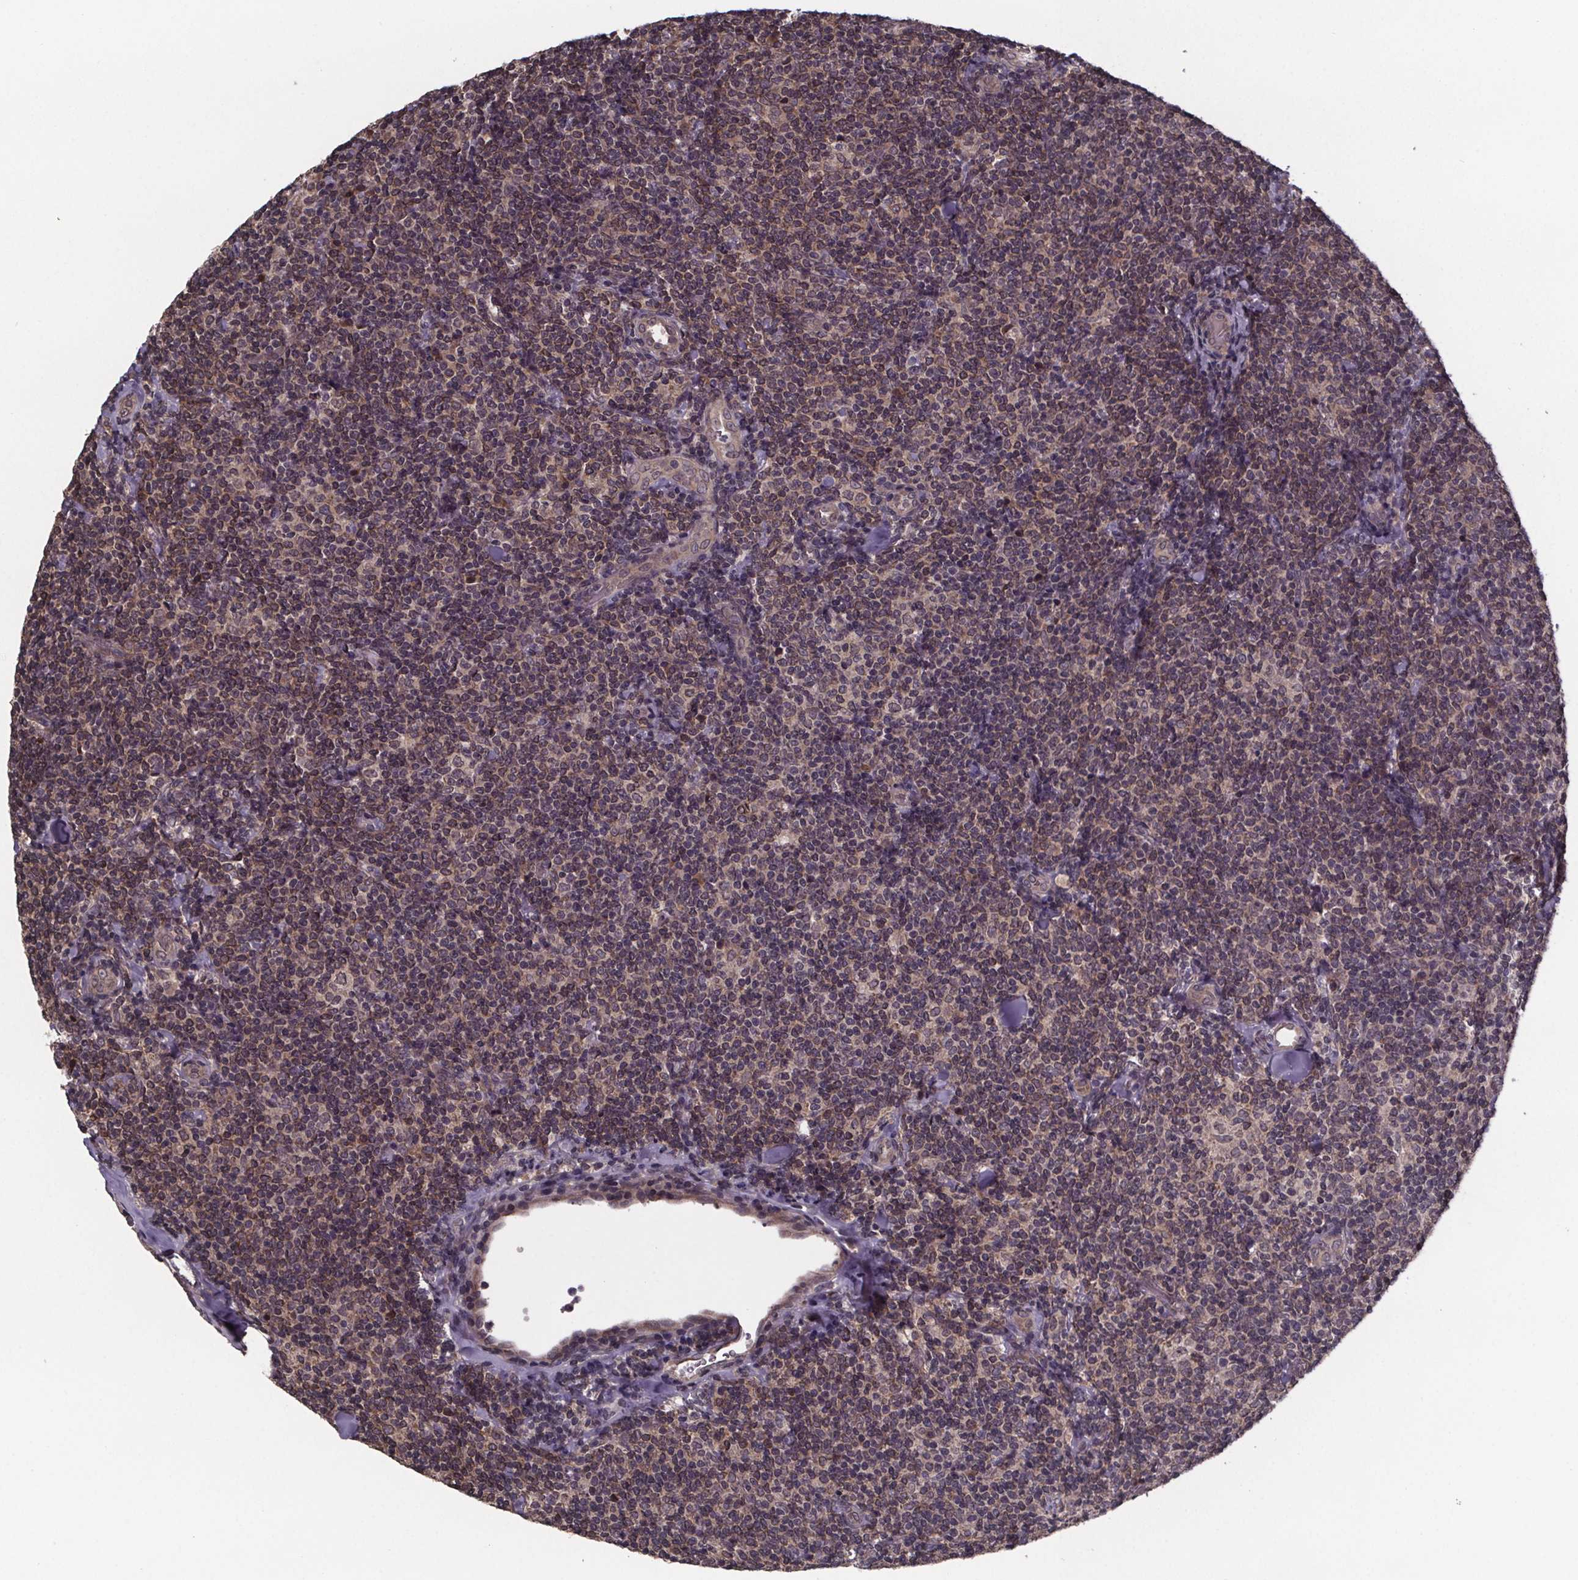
{"staining": {"intensity": "moderate", "quantity": ">75%", "location": "cytoplasmic/membranous"}, "tissue": "lymphoma", "cell_type": "Tumor cells", "image_type": "cancer", "snomed": [{"axis": "morphology", "description": "Malignant lymphoma, non-Hodgkin's type, Low grade"}, {"axis": "topography", "description": "Lymph node"}], "caption": "This is a photomicrograph of IHC staining of low-grade malignant lymphoma, non-Hodgkin's type, which shows moderate staining in the cytoplasmic/membranous of tumor cells.", "gene": "SAT1", "patient": {"sex": "female", "age": 56}}